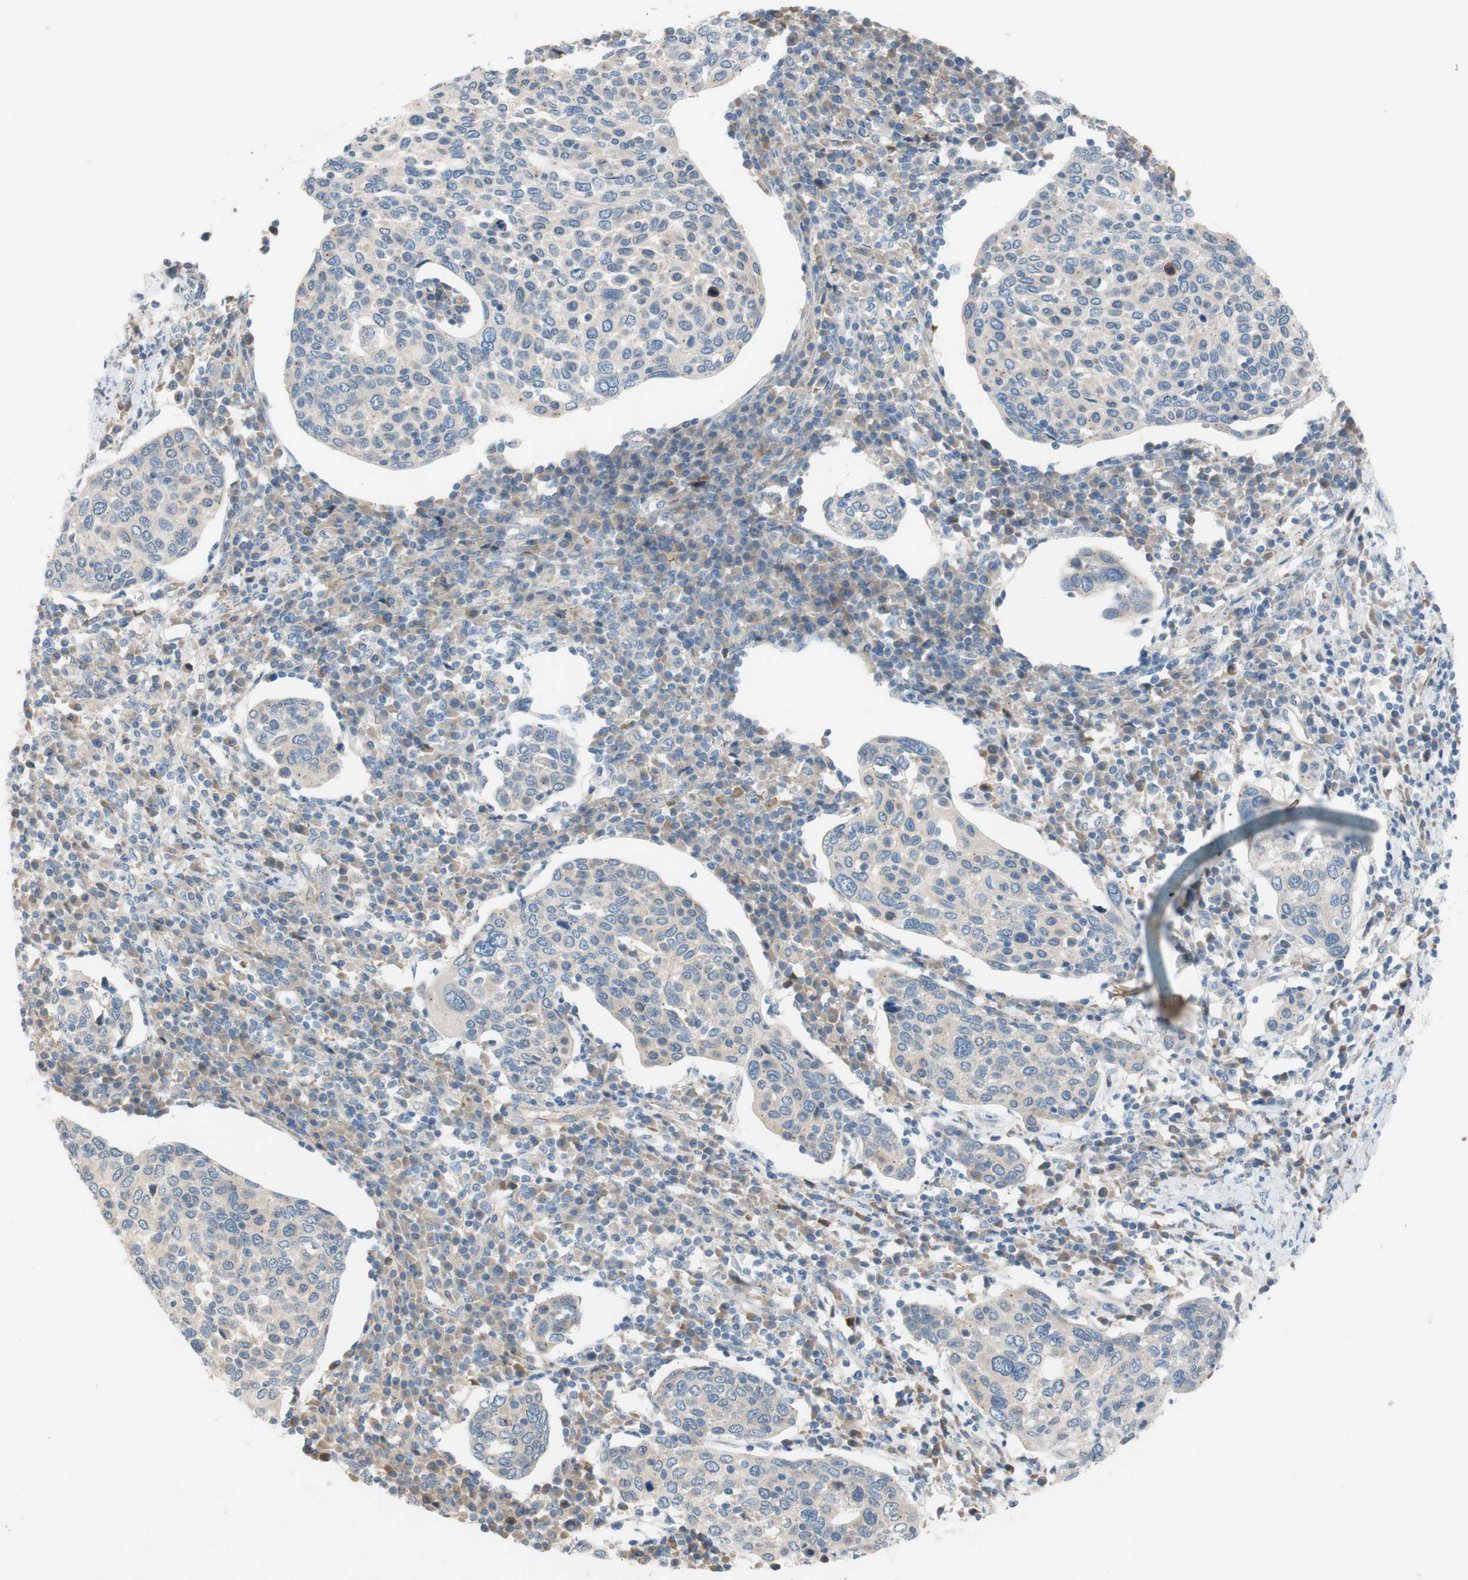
{"staining": {"intensity": "weak", "quantity": ">75%", "location": "cytoplasmic/membranous"}, "tissue": "cervical cancer", "cell_type": "Tumor cells", "image_type": "cancer", "snomed": [{"axis": "morphology", "description": "Squamous cell carcinoma, NOS"}, {"axis": "topography", "description": "Cervix"}], "caption": "Human cervical squamous cell carcinoma stained with a protein marker reveals weak staining in tumor cells.", "gene": "ADD2", "patient": {"sex": "female", "age": 40}}